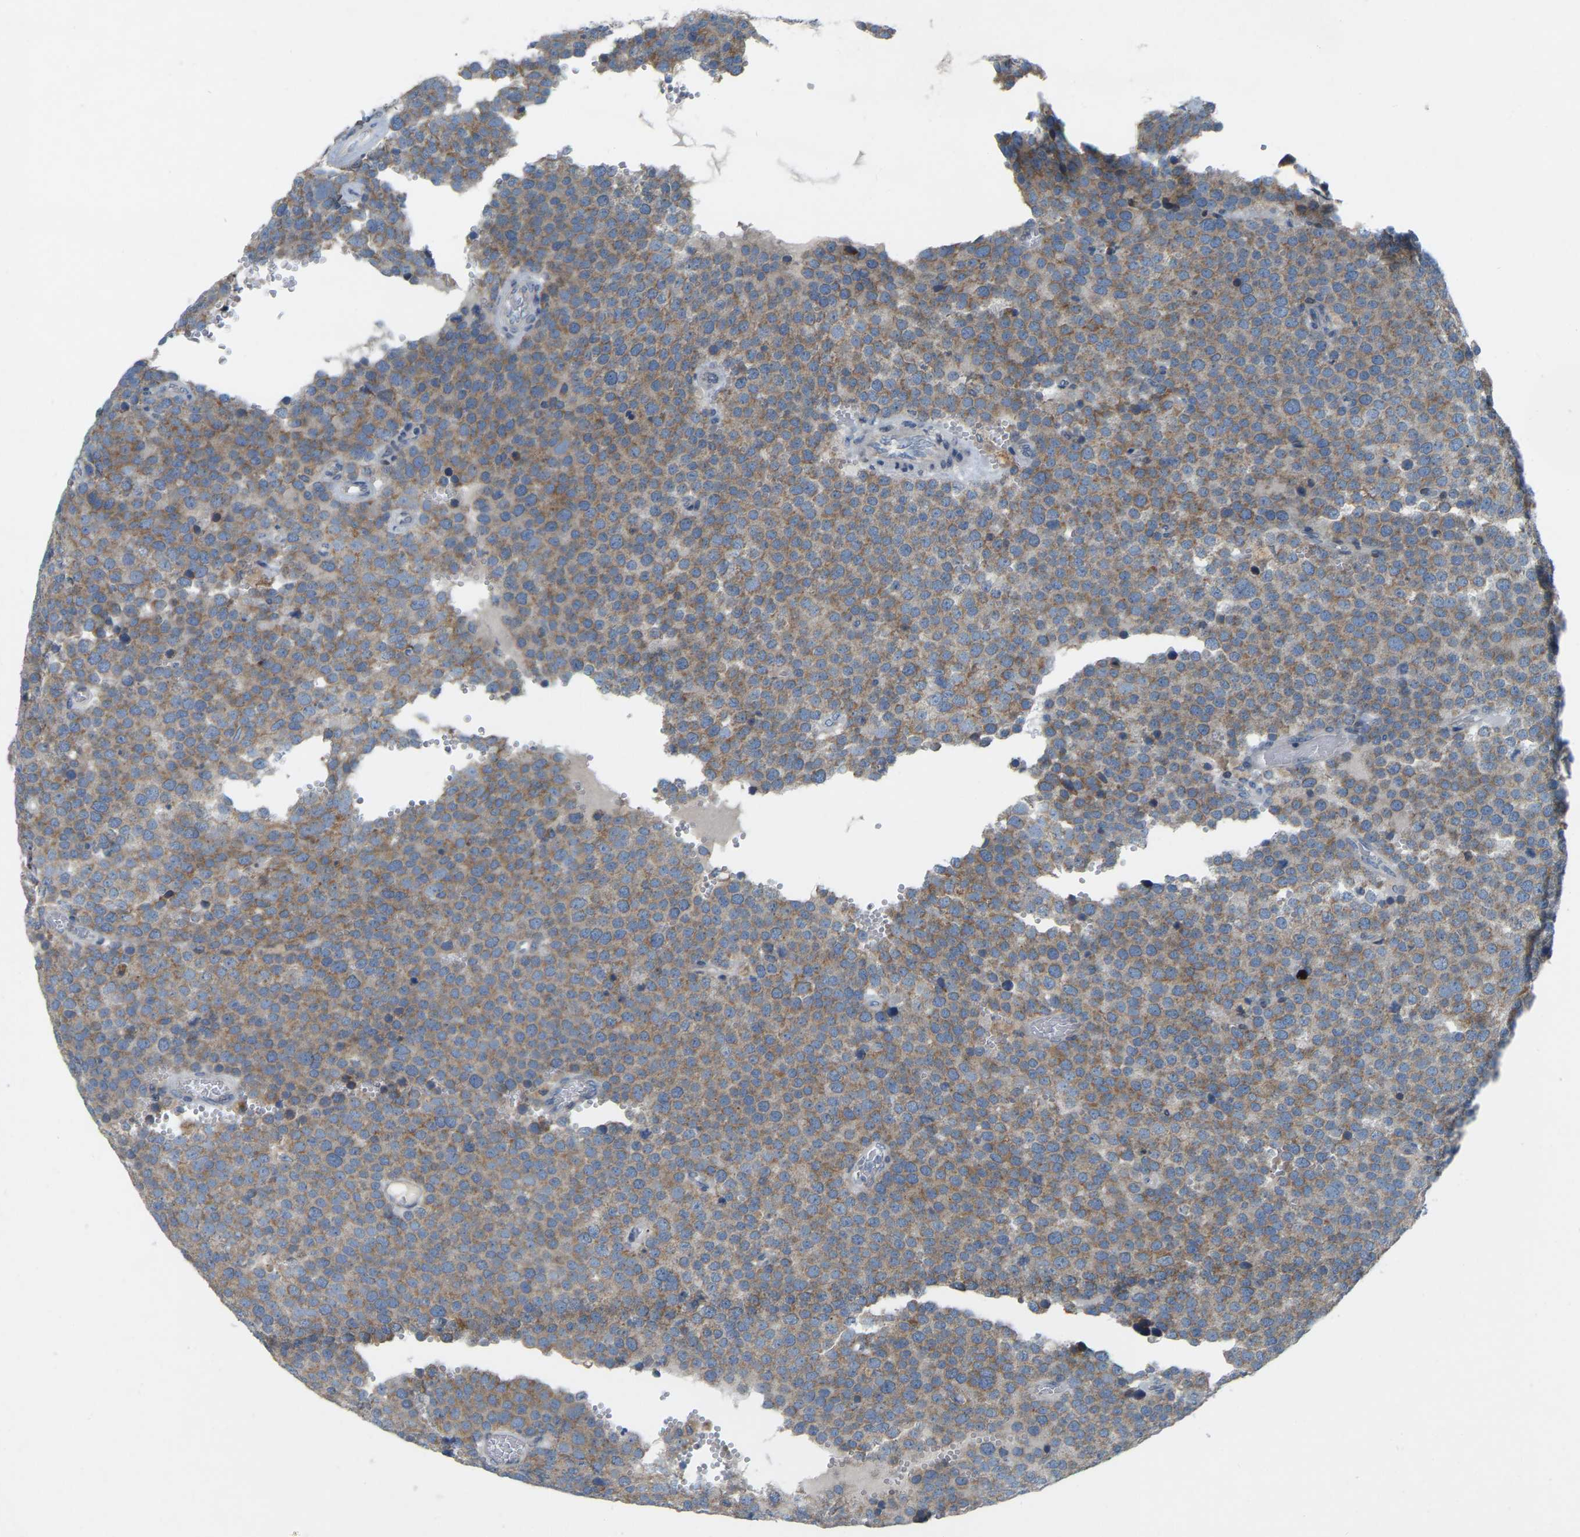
{"staining": {"intensity": "moderate", "quantity": ">75%", "location": "cytoplasmic/membranous"}, "tissue": "testis cancer", "cell_type": "Tumor cells", "image_type": "cancer", "snomed": [{"axis": "morphology", "description": "Normal tissue, NOS"}, {"axis": "morphology", "description": "Seminoma, NOS"}, {"axis": "topography", "description": "Testis"}], "caption": "A histopathology image of human testis cancer (seminoma) stained for a protein demonstrates moderate cytoplasmic/membranous brown staining in tumor cells.", "gene": "PARL", "patient": {"sex": "male", "age": 71}}